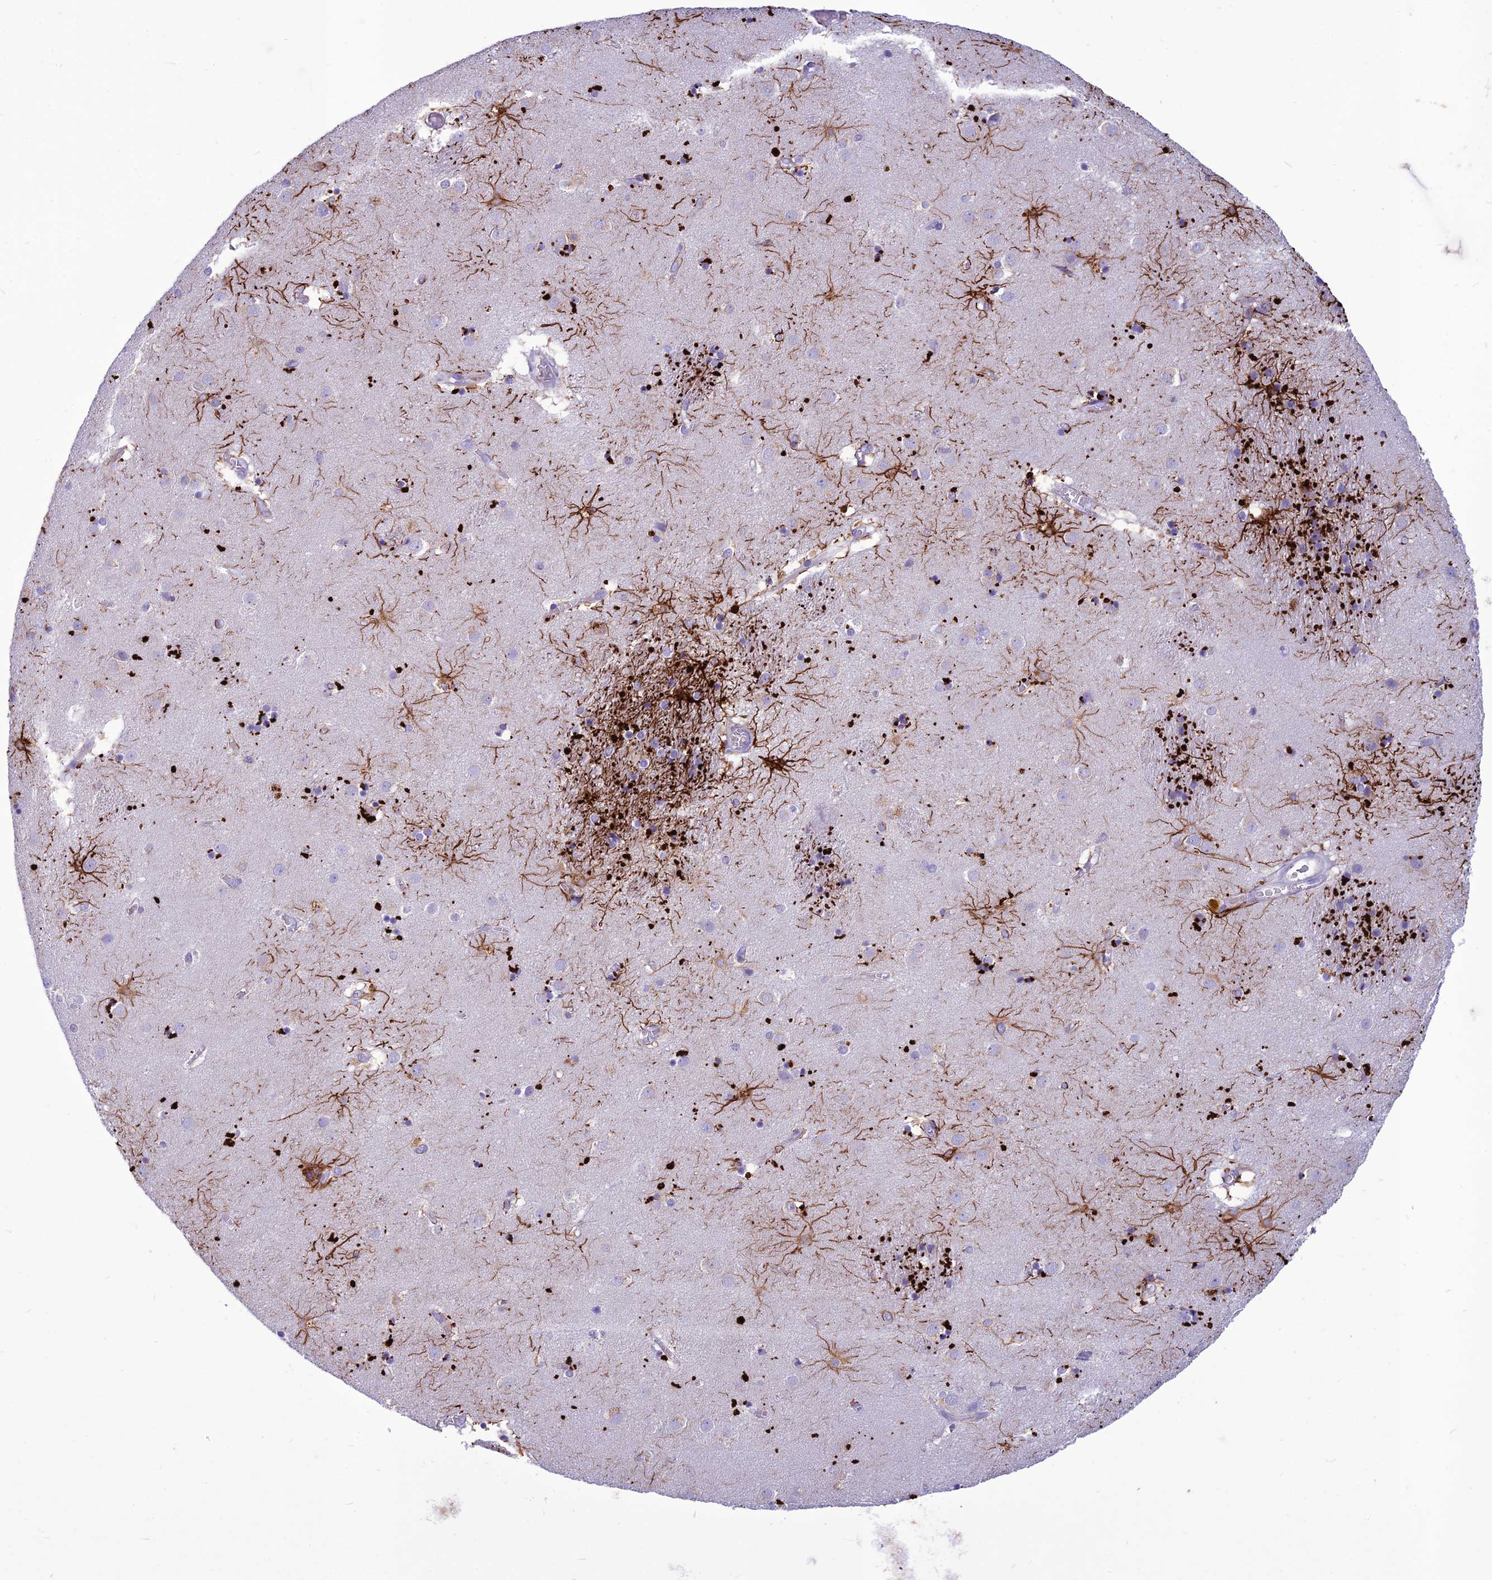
{"staining": {"intensity": "strong", "quantity": "<25%", "location": "cytoplasmic/membranous"}, "tissue": "caudate", "cell_type": "Glial cells", "image_type": "normal", "snomed": [{"axis": "morphology", "description": "Normal tissue, NOS"}, {"axis": "topography", "description": "Lateral ventricle wall"}], "caption": "Glial cells show medium levels of strong cytoplasmic/membranous staining in approximately <25% of cells in benign human caudate. The protein is shown in brown color, while the nuclei are stained blue.", "gene": "IFT172", "patient": {"sex": "male", "age": 70}}